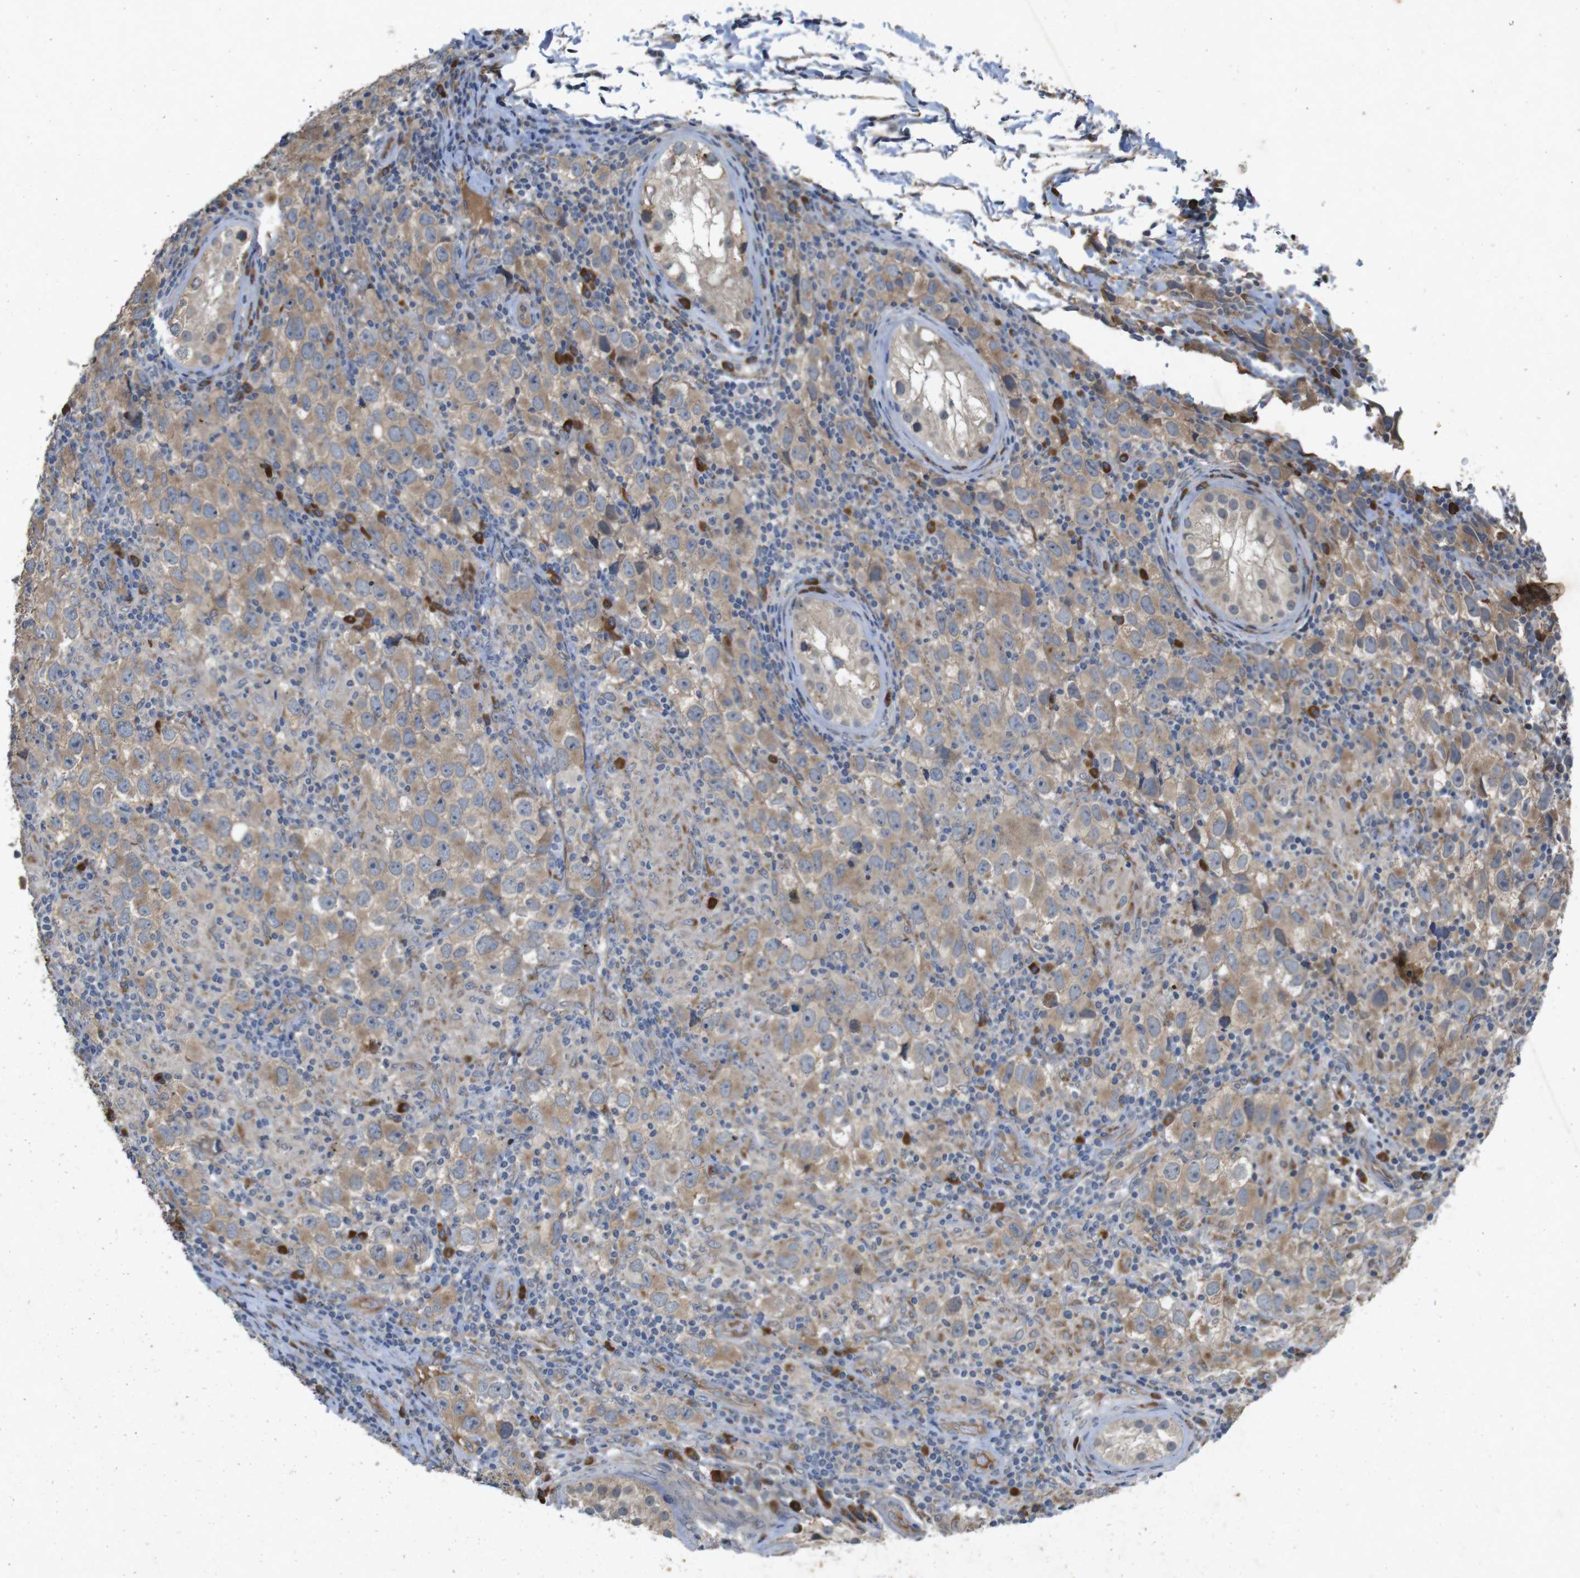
{"staining": {"intensity": "weak", "quantity": ">75%", "location": "cytoplasmic/membranous"}, "tissue": "testis cancer", "cell_type": "Tumor cells", "image_type": "cancer", "snomed": [{"axis": "morphology", "description": "Carcinoma, Embryonal, NOS"}, {"axis": "topography", "description": "Testis"}], "caption": "Brown immunohistochemical staining in human testis cancer (embryonal carcinoma) demonstrates weak cytoplasmic/membranous staining in approximately >75% of tumor cells.", "gene": "FLCN", "patient": {"sex": "male", "age": 21}}